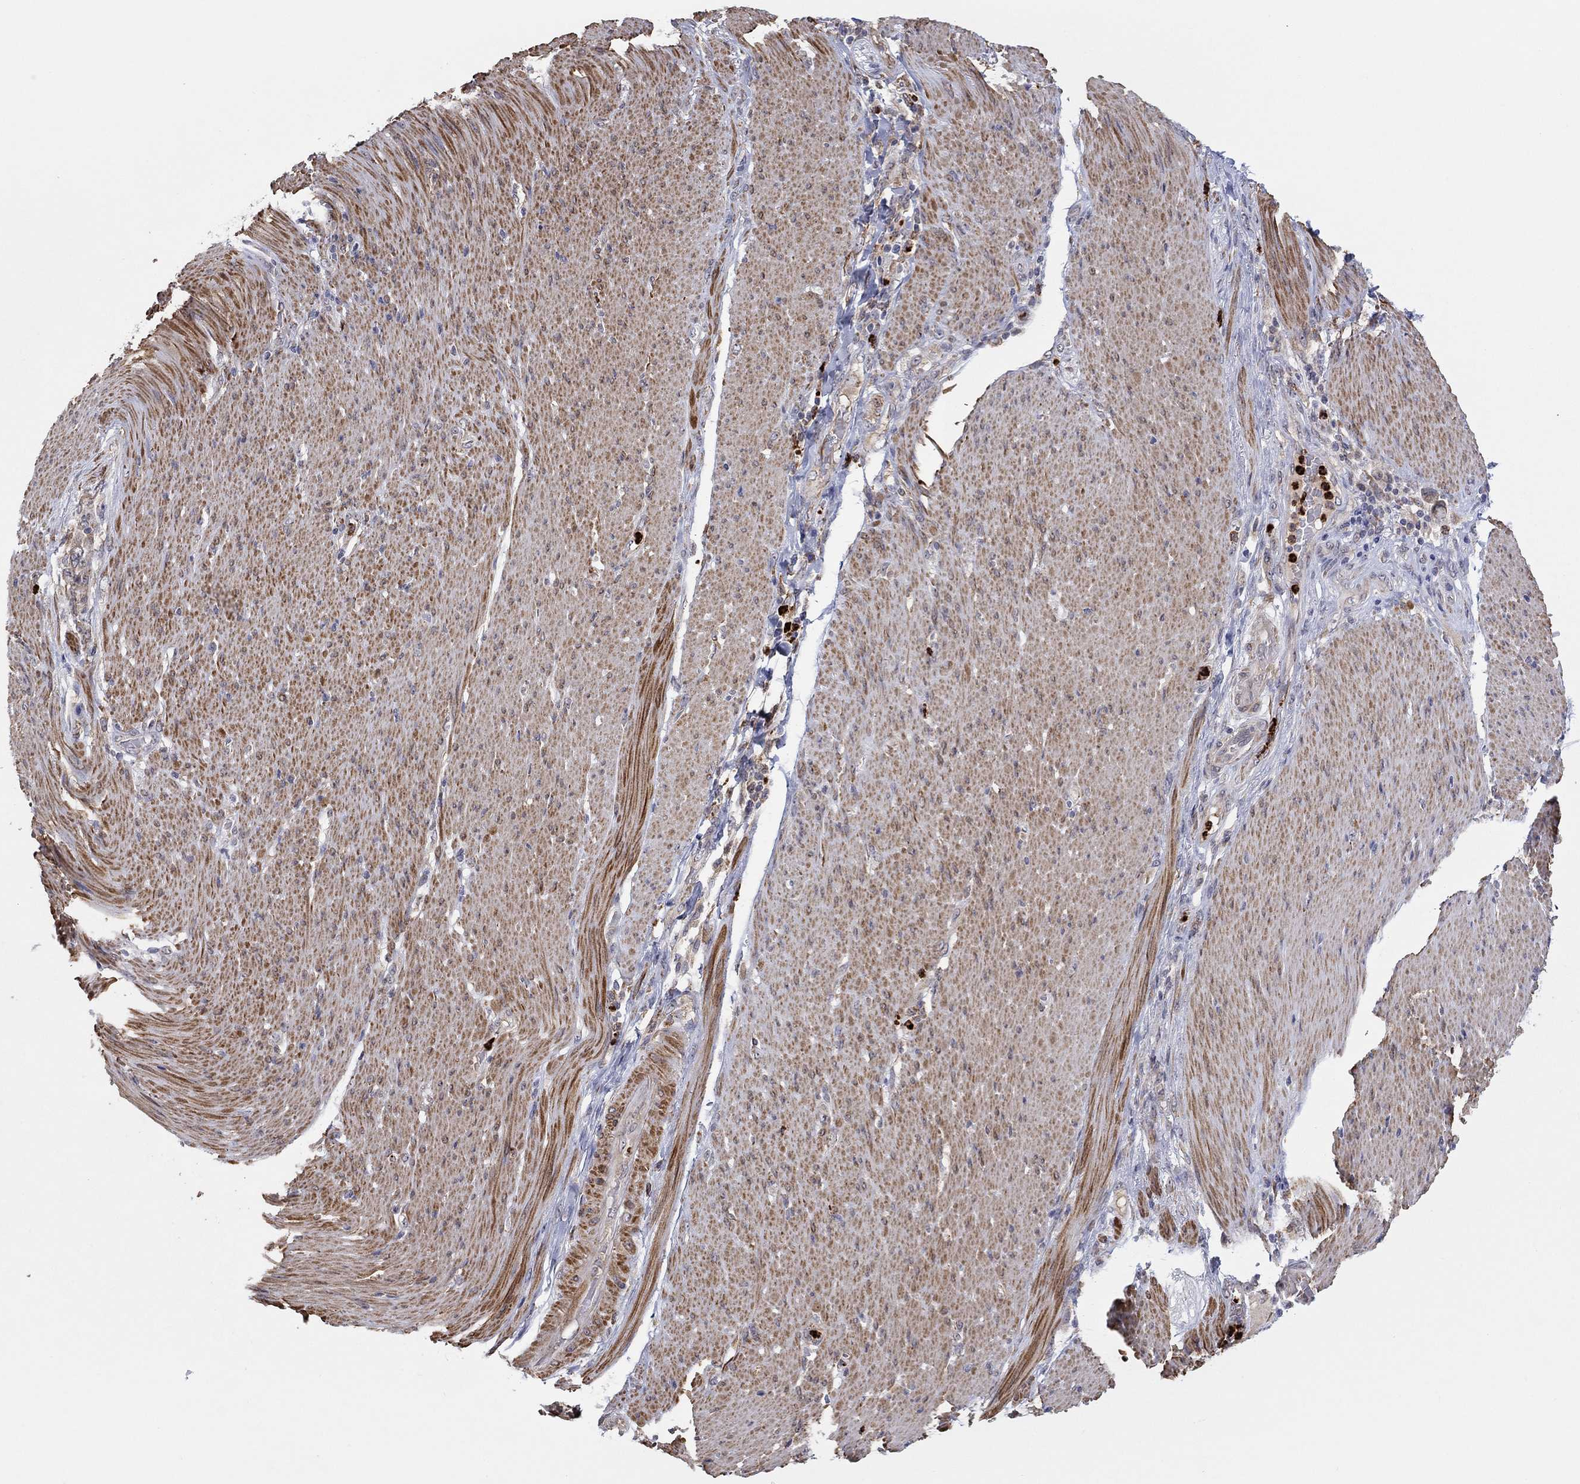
{"staining": {"intensity": "negative", "quantity": "none", "location": "none"}, "tissue": "stomach cancer", "cell_type": "Tumor cells", "image_type": "cancer", "snomed": [{"axis": "morphology", "description": "Adenocarcinoma, NOS"}, {"axis": "topography", "description": "Stomach"}], "caption": "Adenocarcinoma (stomach) was stained to show a protein in brown. There is no significant expression in tumor cells.", "gene": "MTRFR", "patient": {"sex": "female", "age": 79}}